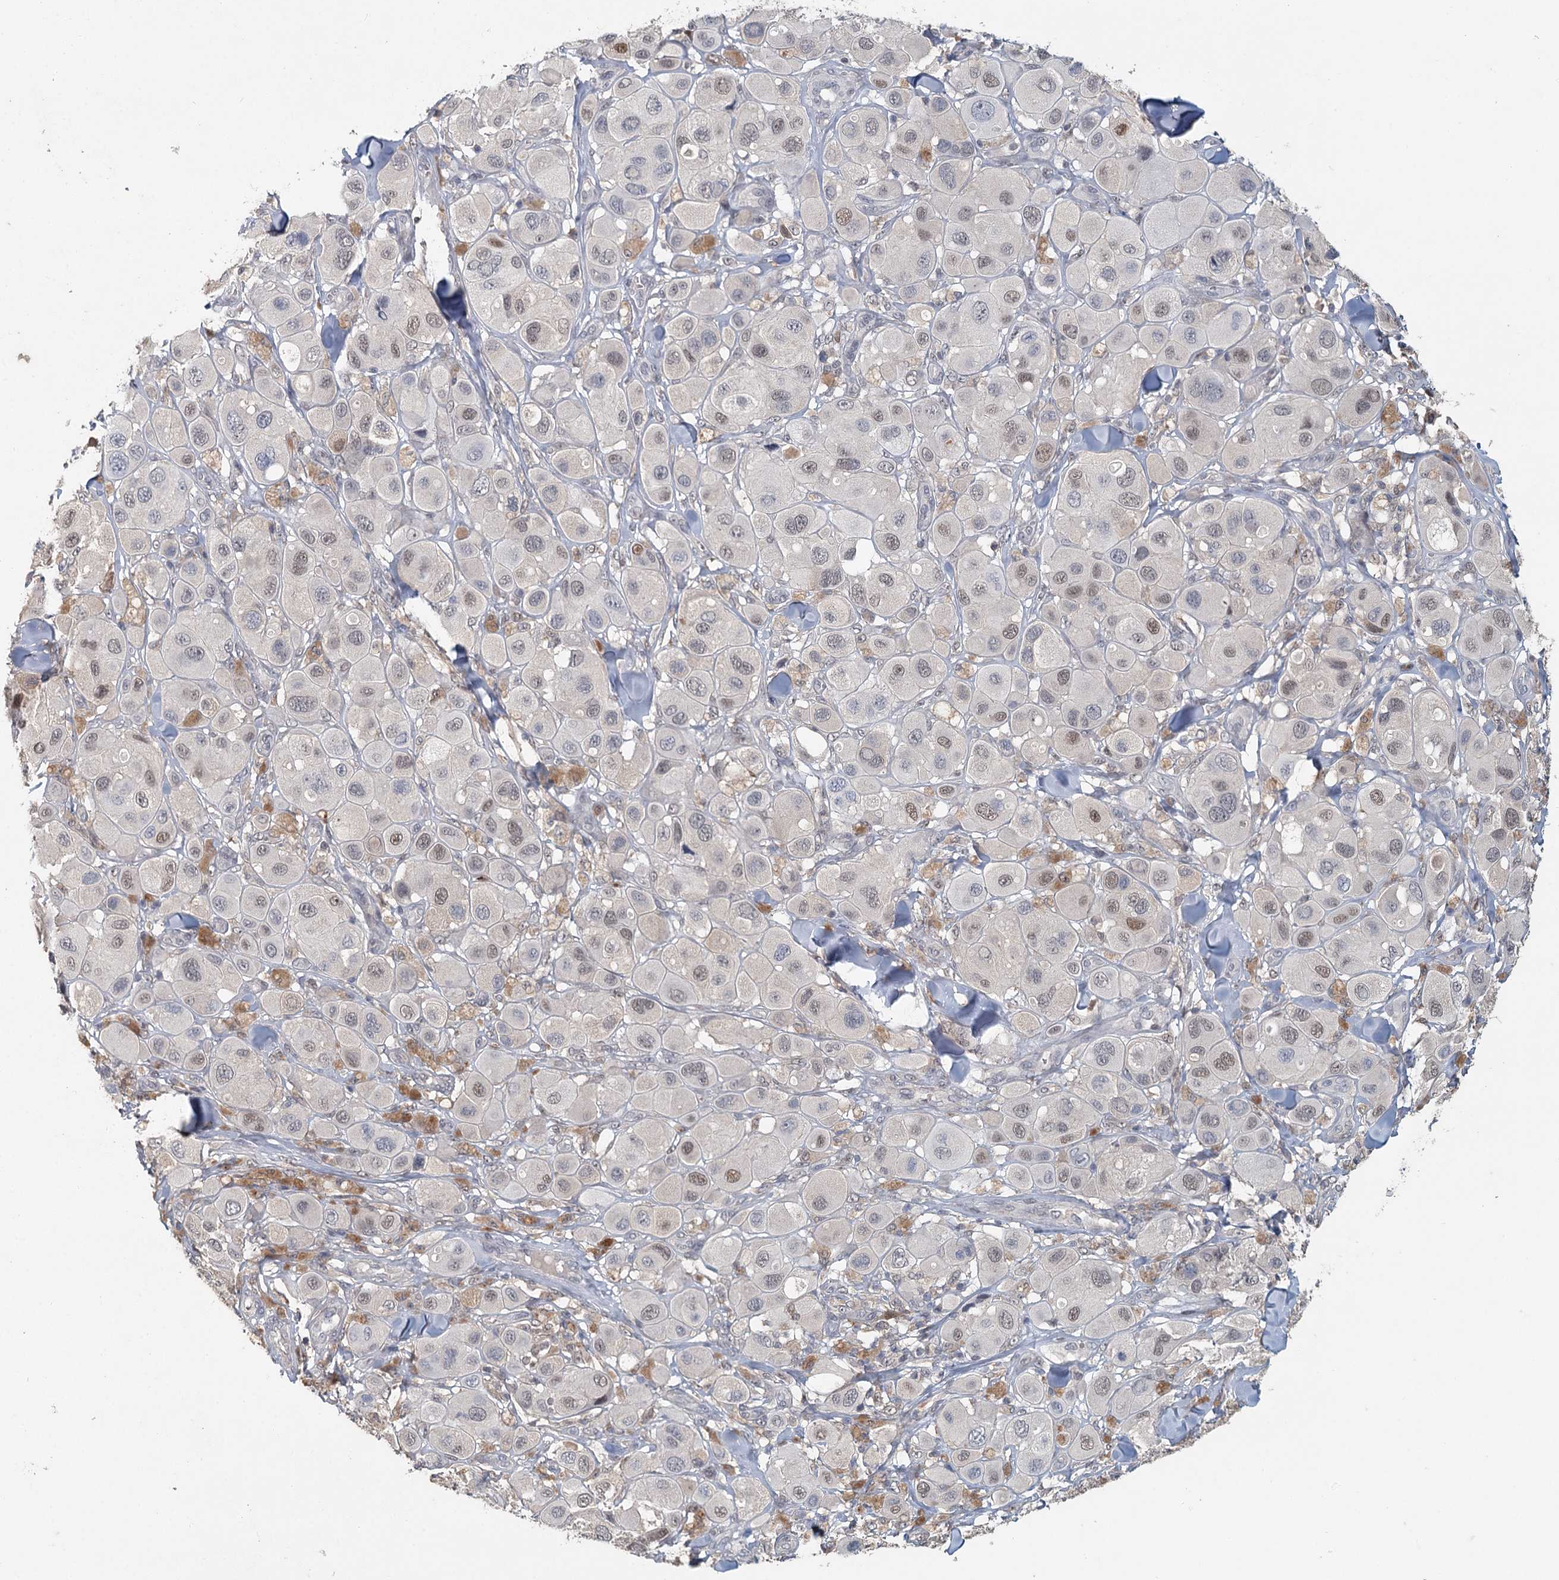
{"staining": {"intensity": "weak", "quantity": "25%-75%", "location": "nuclear"}, "tissue": "melanoma", "cell_type": "Tumor cells", "image_type": "cancer", "snomed": [{"axis": "morphology", "description": "Malignant melanoma, Metastatic site"}, {"axis": "topography", "description": "Skin"}], "caption": "Malignant melanoma (metastatic site) tissue demonstrates weak nuclear expression in approximately 25%-75% of tumor cells, visualized by immunohistochemistry.", "gene": "ADK", "patient": {"sex": "male", "age": 41}}